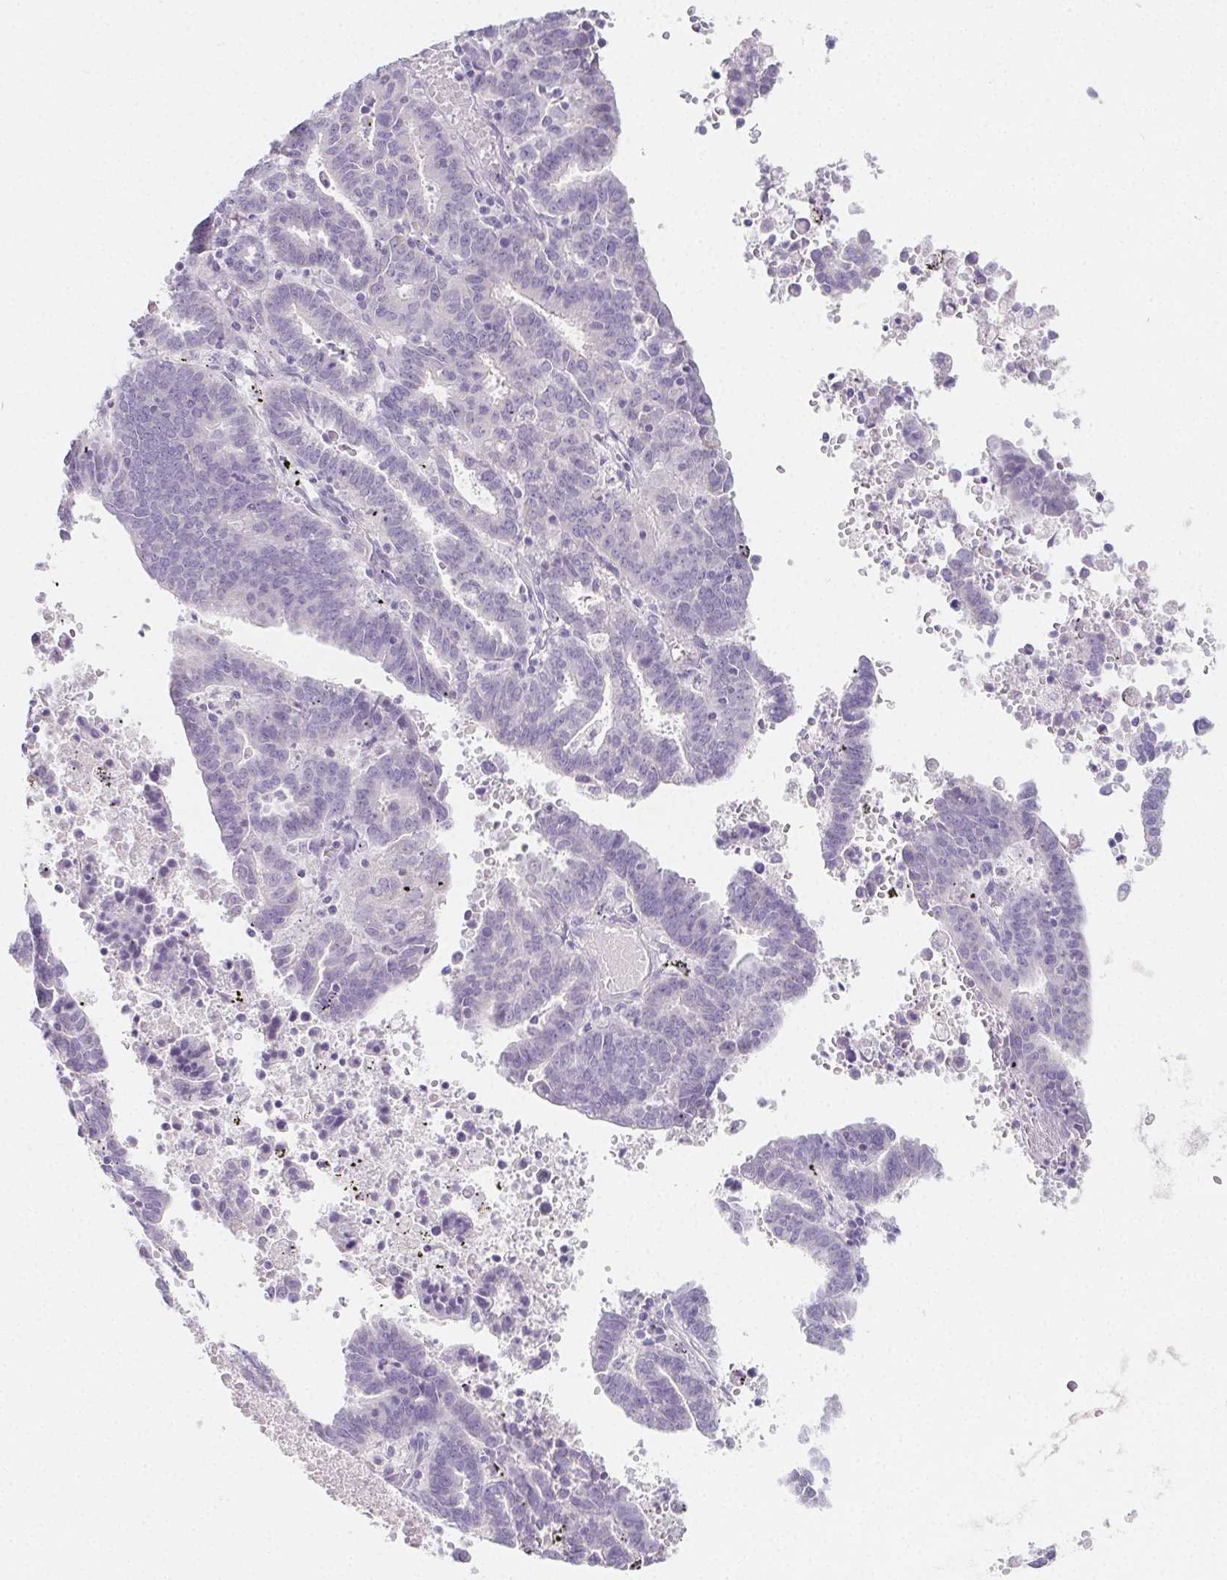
{"staining": {"intensity": "negative", "quantity": "none", "location": "none"}, "tissue": "endometrial cancer", "cell_type": "Tumor cells", "image_type": "cancer", "snomed": [{"axis": "morphology", "description": "Adenocarcinoma, NOS"}, {"axis": "topography", "description": "Uterus"}], "caption": "DAB immunohistochemical staining of human adenocarcinoma (endometrial) displays no significant positivity in tumor cells.", "gene": "GLIPR1L1", "patient": {"sex": "female", "age": 83}}